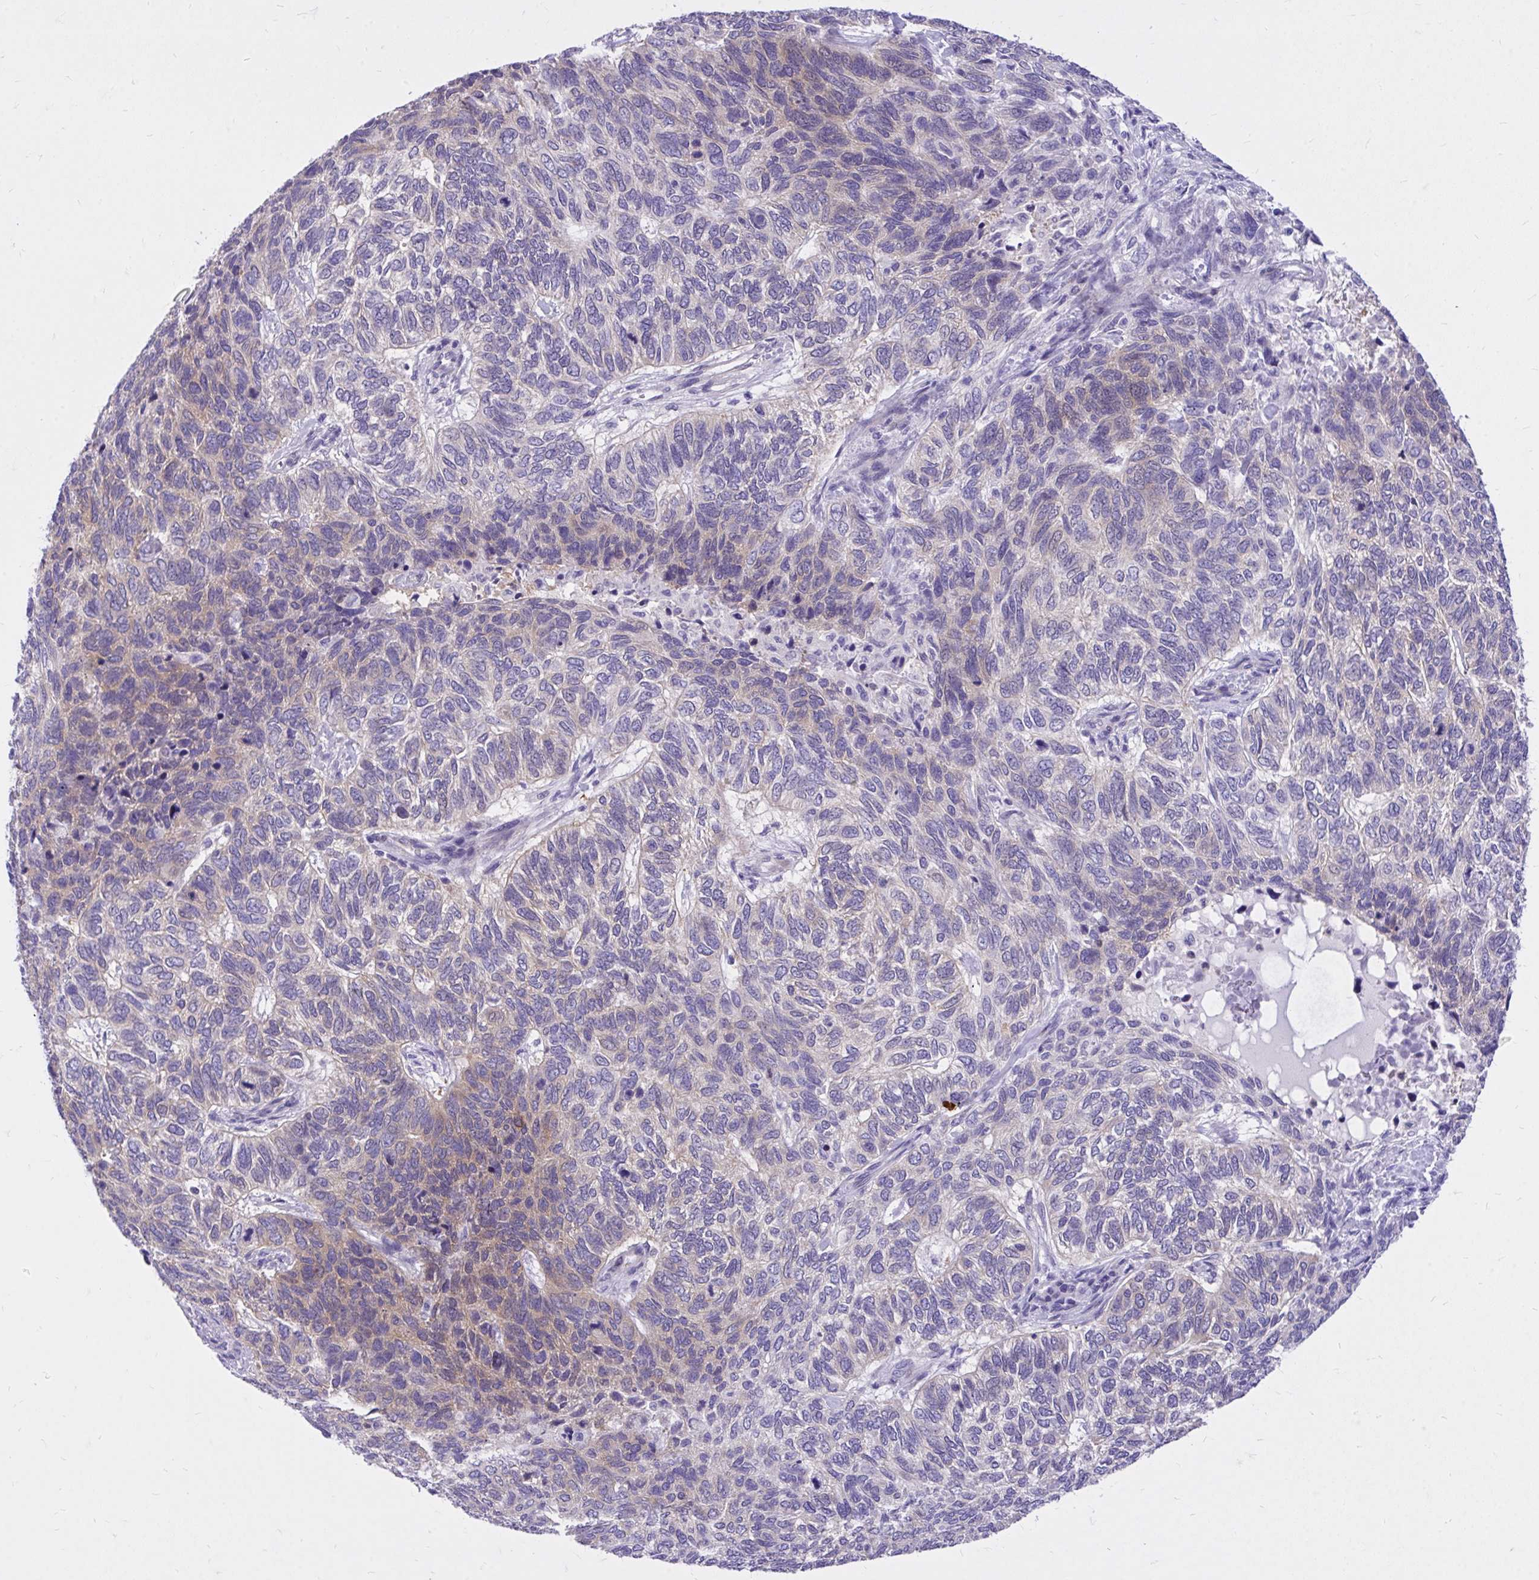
{"staining": {"intensity": "weak", "quantity": "<25%", "location": "cytoplasmic/membranous"}, "tissue": "skin cancer", "cell_type": "Tumor cells", "image_type": "cancer", "snomed": [{"axis": "morphology", "description": "Basal cell carcinoma"}, {"axis": "topography", "description": "Skin"}], "caption": "The histopathology image exhibits no staining of tumor cells in skin basal cell carcinoma.", "gene": "ADAMTSL1", "patient": {"sex": "female", "age": 65}}